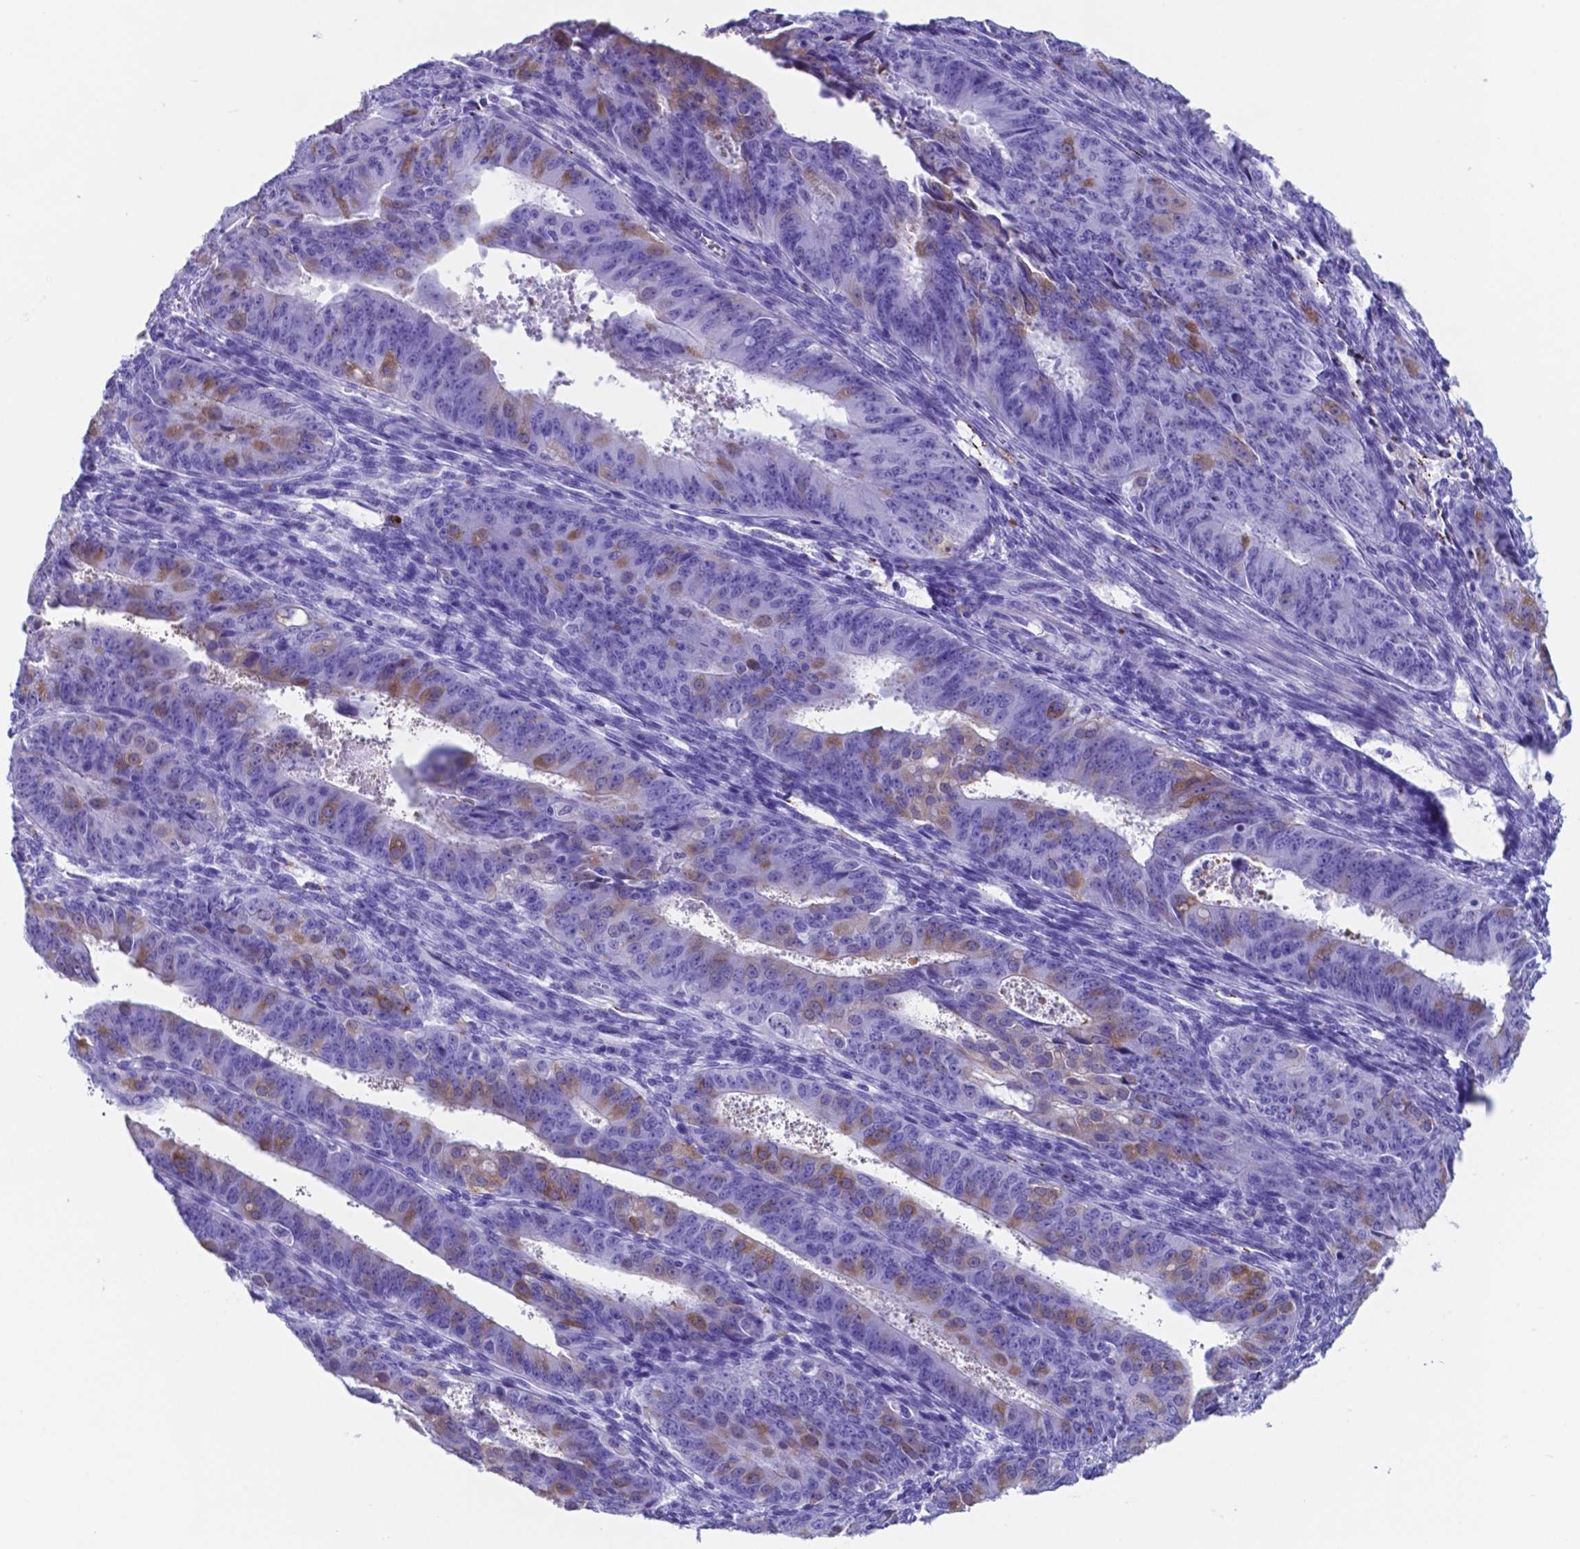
{"staining": {"intensity": "moderate", "quantity": "<25%", "location": "cytoplasmic/membranous"}, "tissue": "ovarian cancer", "cell_type": "Tumor cells", "image_type": "cancer", "snomed": [{"axis": "morphology", "description": "Carcinoma, endometroid"}, {"axis": "topography", "description": "Ovary"}], "caption": "Immunohistochemical staining of human endometroid carcinoma (ovarian) reveals low levels of moderate cytoplasmic/membranous protein positivity in approximately <25% of tumor cells. The protein of interest is shown in brown color, while the nuclei are stained blue.", "gene": "DNAAF8", "patient": {"sex": "female", "age": 42}}